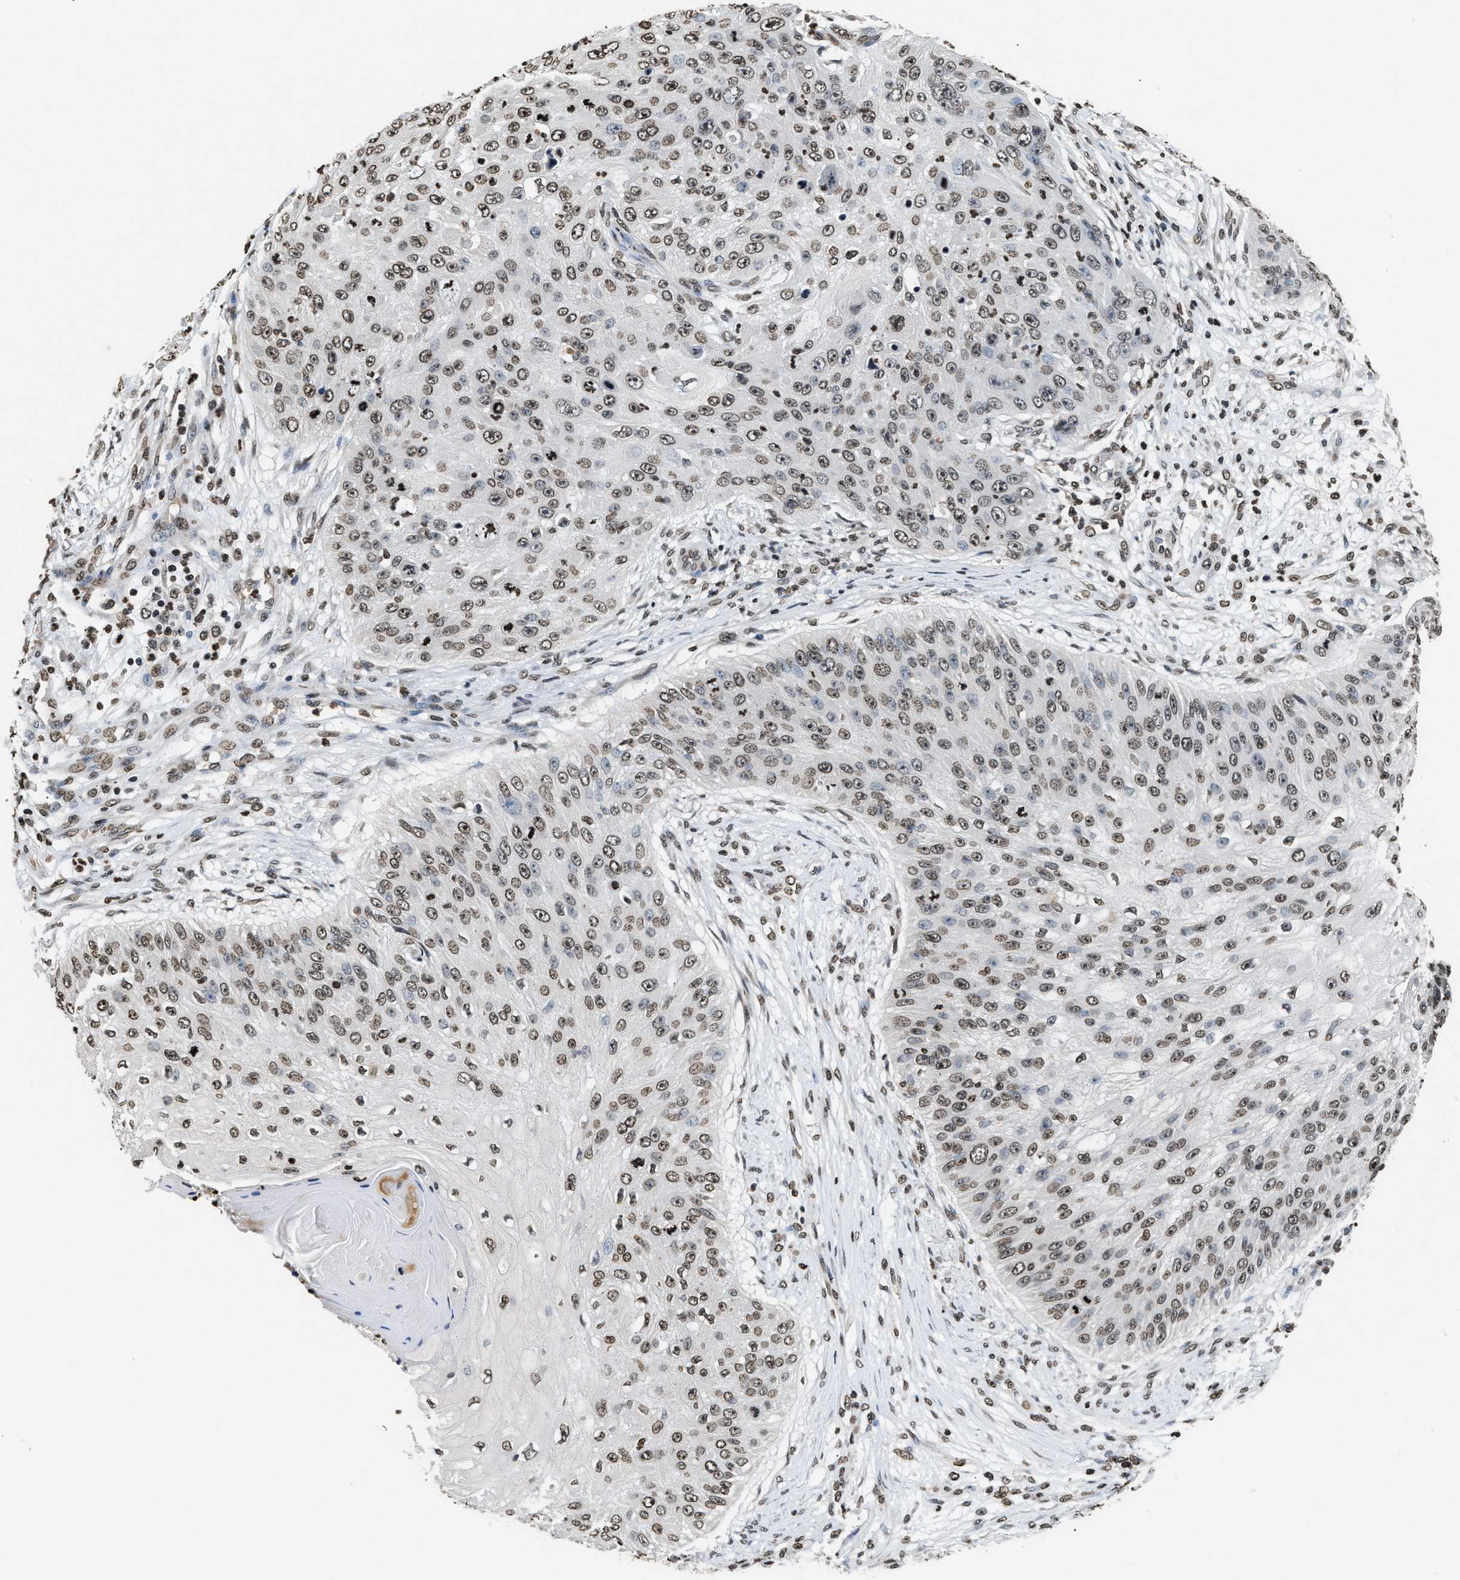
{"staining": {"intensity": "weak", "quantity": ">75%", "location": "nuclear"}, "tissue": "skin cancer", "cell_type": "Tumor cells", "image_type": "cancer", "snomed": [{"axis": "morphology", "description": "Squamous cell carcinoma, NOS"}, {"axis": "topography", "description": "Skin"}], "caption": "Immunohistochemical staining of skin squamous cell carcinoma exhibits low levels of weak nuclear expression in about >75% of tumor cells.", "gene": "DNASE1L3", "patient": {"sex": "female", "age": 80}}